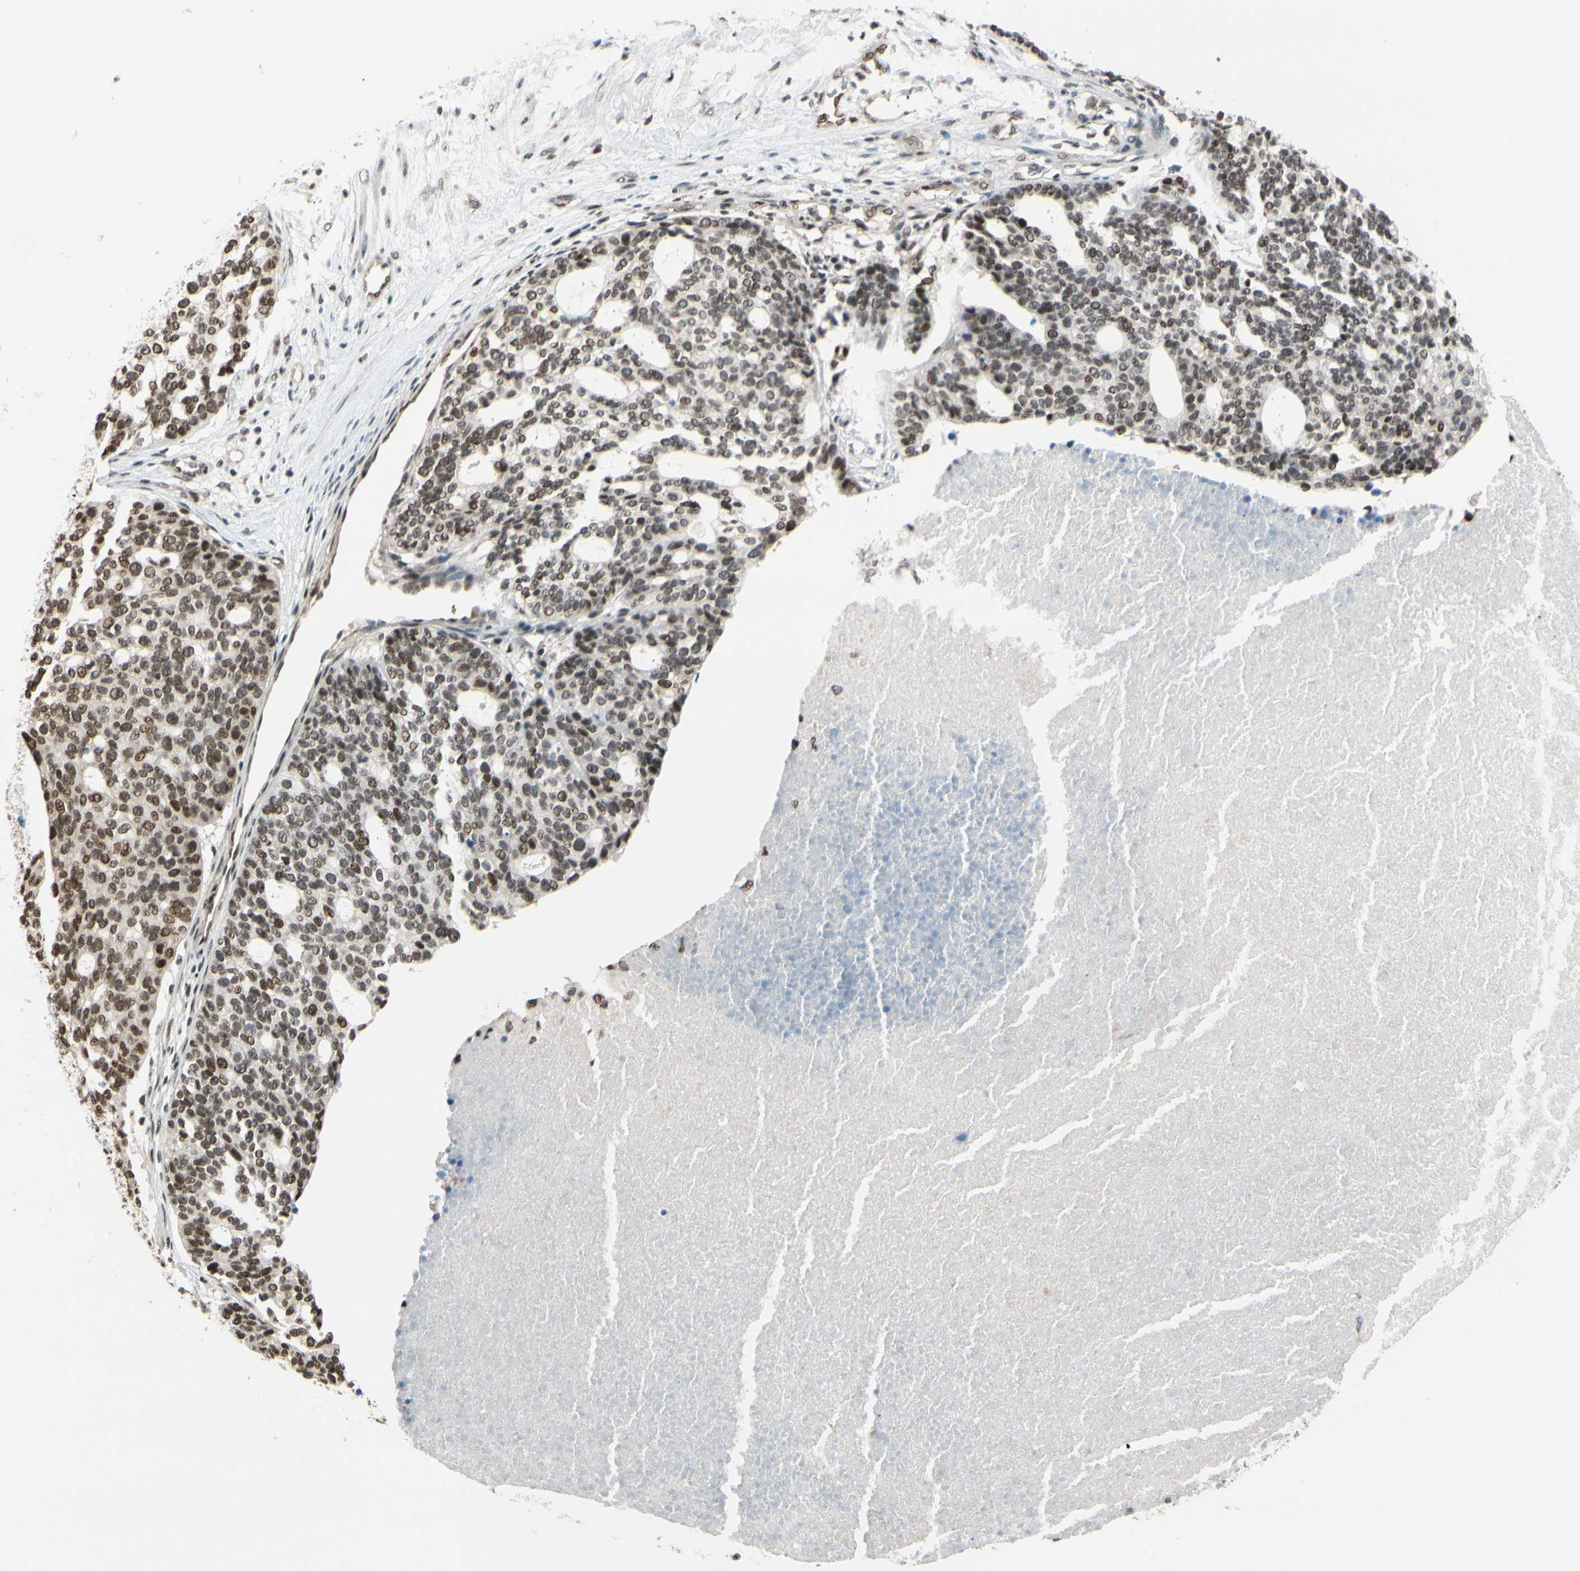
{"staining": {"intensity": "weak", "quantity": ">75%", "location": "nuclear"}, "tissue": "ovarian cancer", "cell_type": "Tumor cells", "image_type": "cancer", "snomed": [{"axis": "morphology", "description": "Cystadenocarcinoma, serous, NOS"}, {"axis": "topography", "description": "Ovary"}], "caption": "A high-resolution photomicrograph shows immunohistochemistry staining of ovarian serous cystadenocarcinoma, which exhibits weak nuclear staining in approximately >75% of tumor cells.", "gene": "SUFU", "patient": {"sex": "female", "age": 59}}